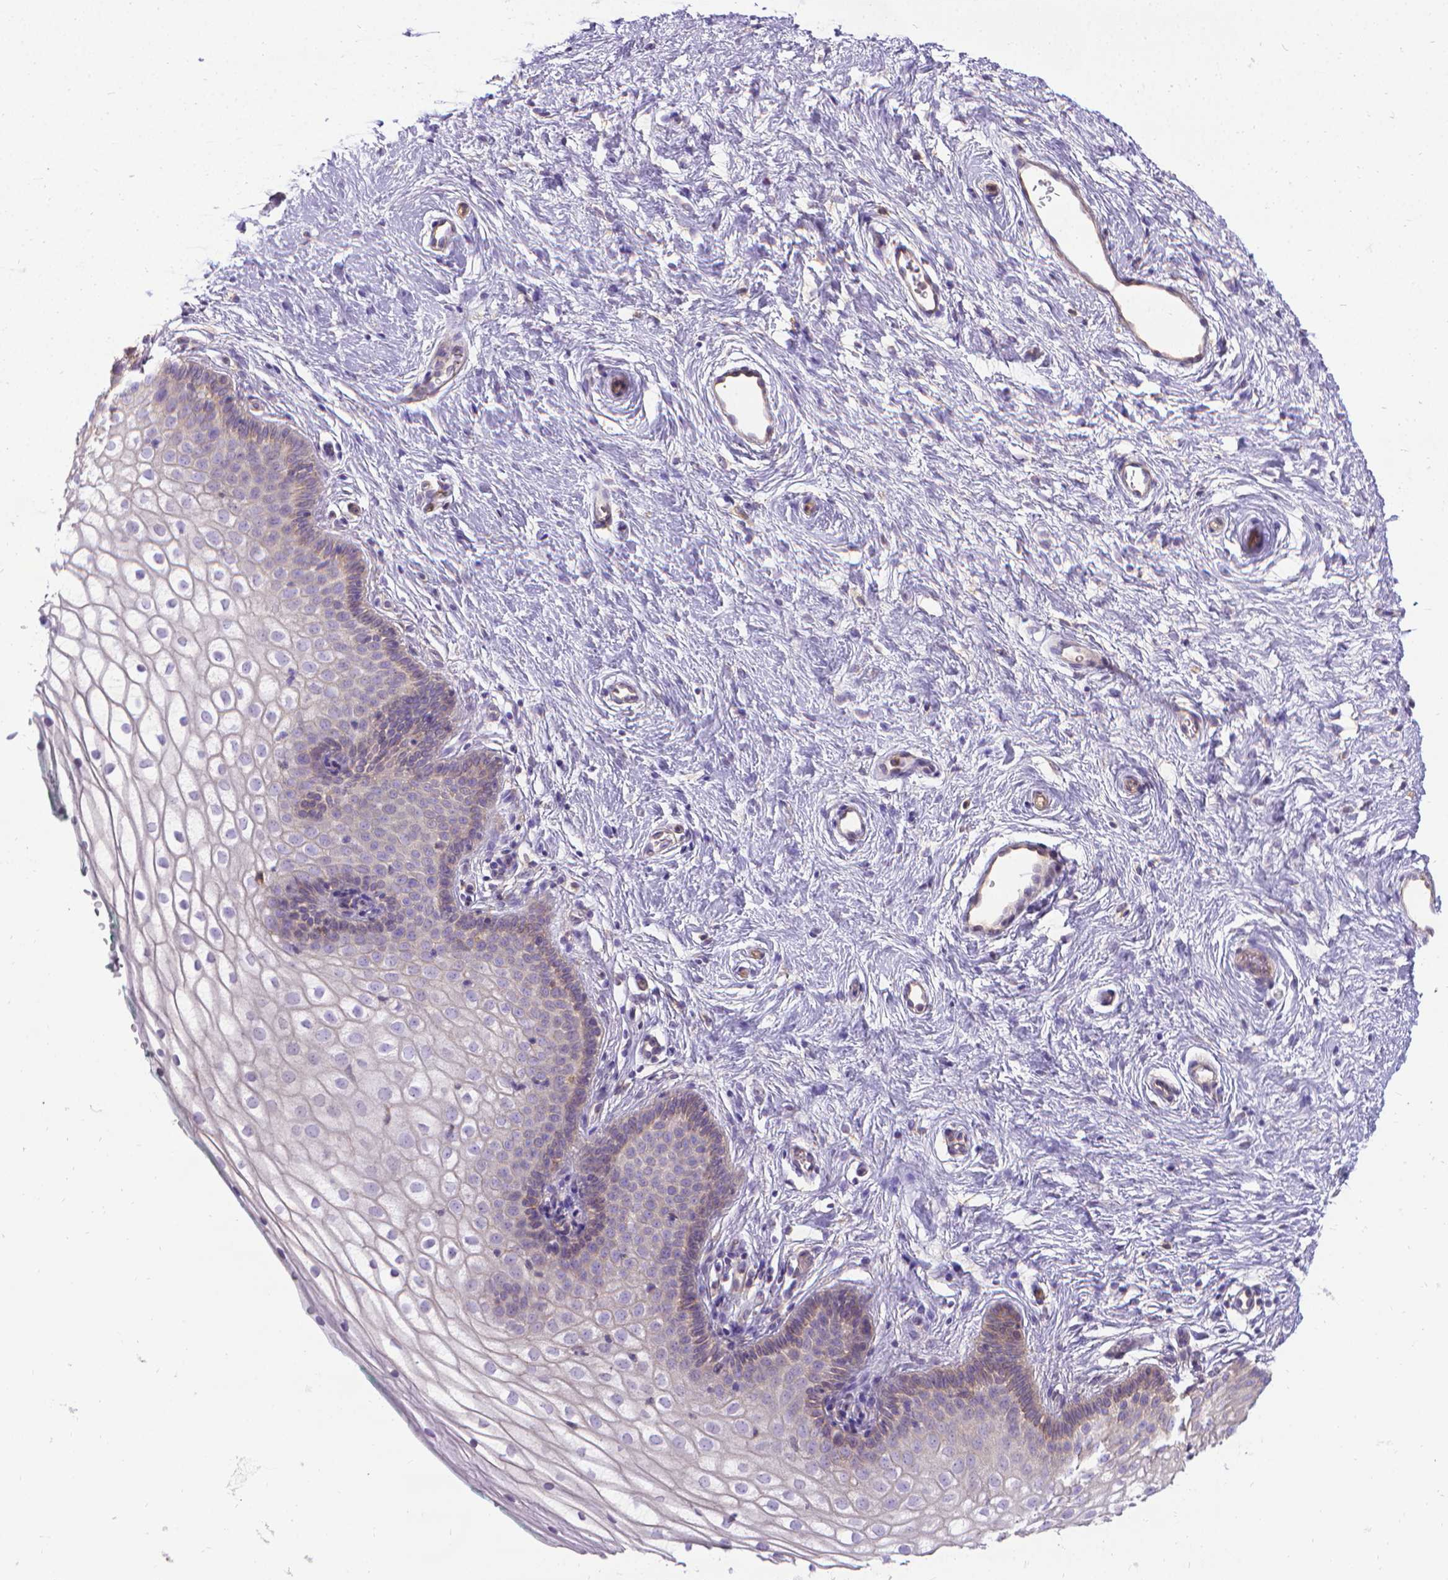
{"staining": {"intensity": "negative", "quantity": "none", "location": "none"}, "tissue": "vagina", "cell_type": "Squamous epithelial cells", "image_type": "normal", "snomed": [{"axis": "morphology", "description": "Normal tissue, NOS"}, {"axis": "topography", "description": "Vagina"}], "caption": "Micrograph shows no protein staining in squamous epithelial cells of unremarkable vagina.", "gene": "CFAP299", "patient": {"sex": "female", "age": 36}}